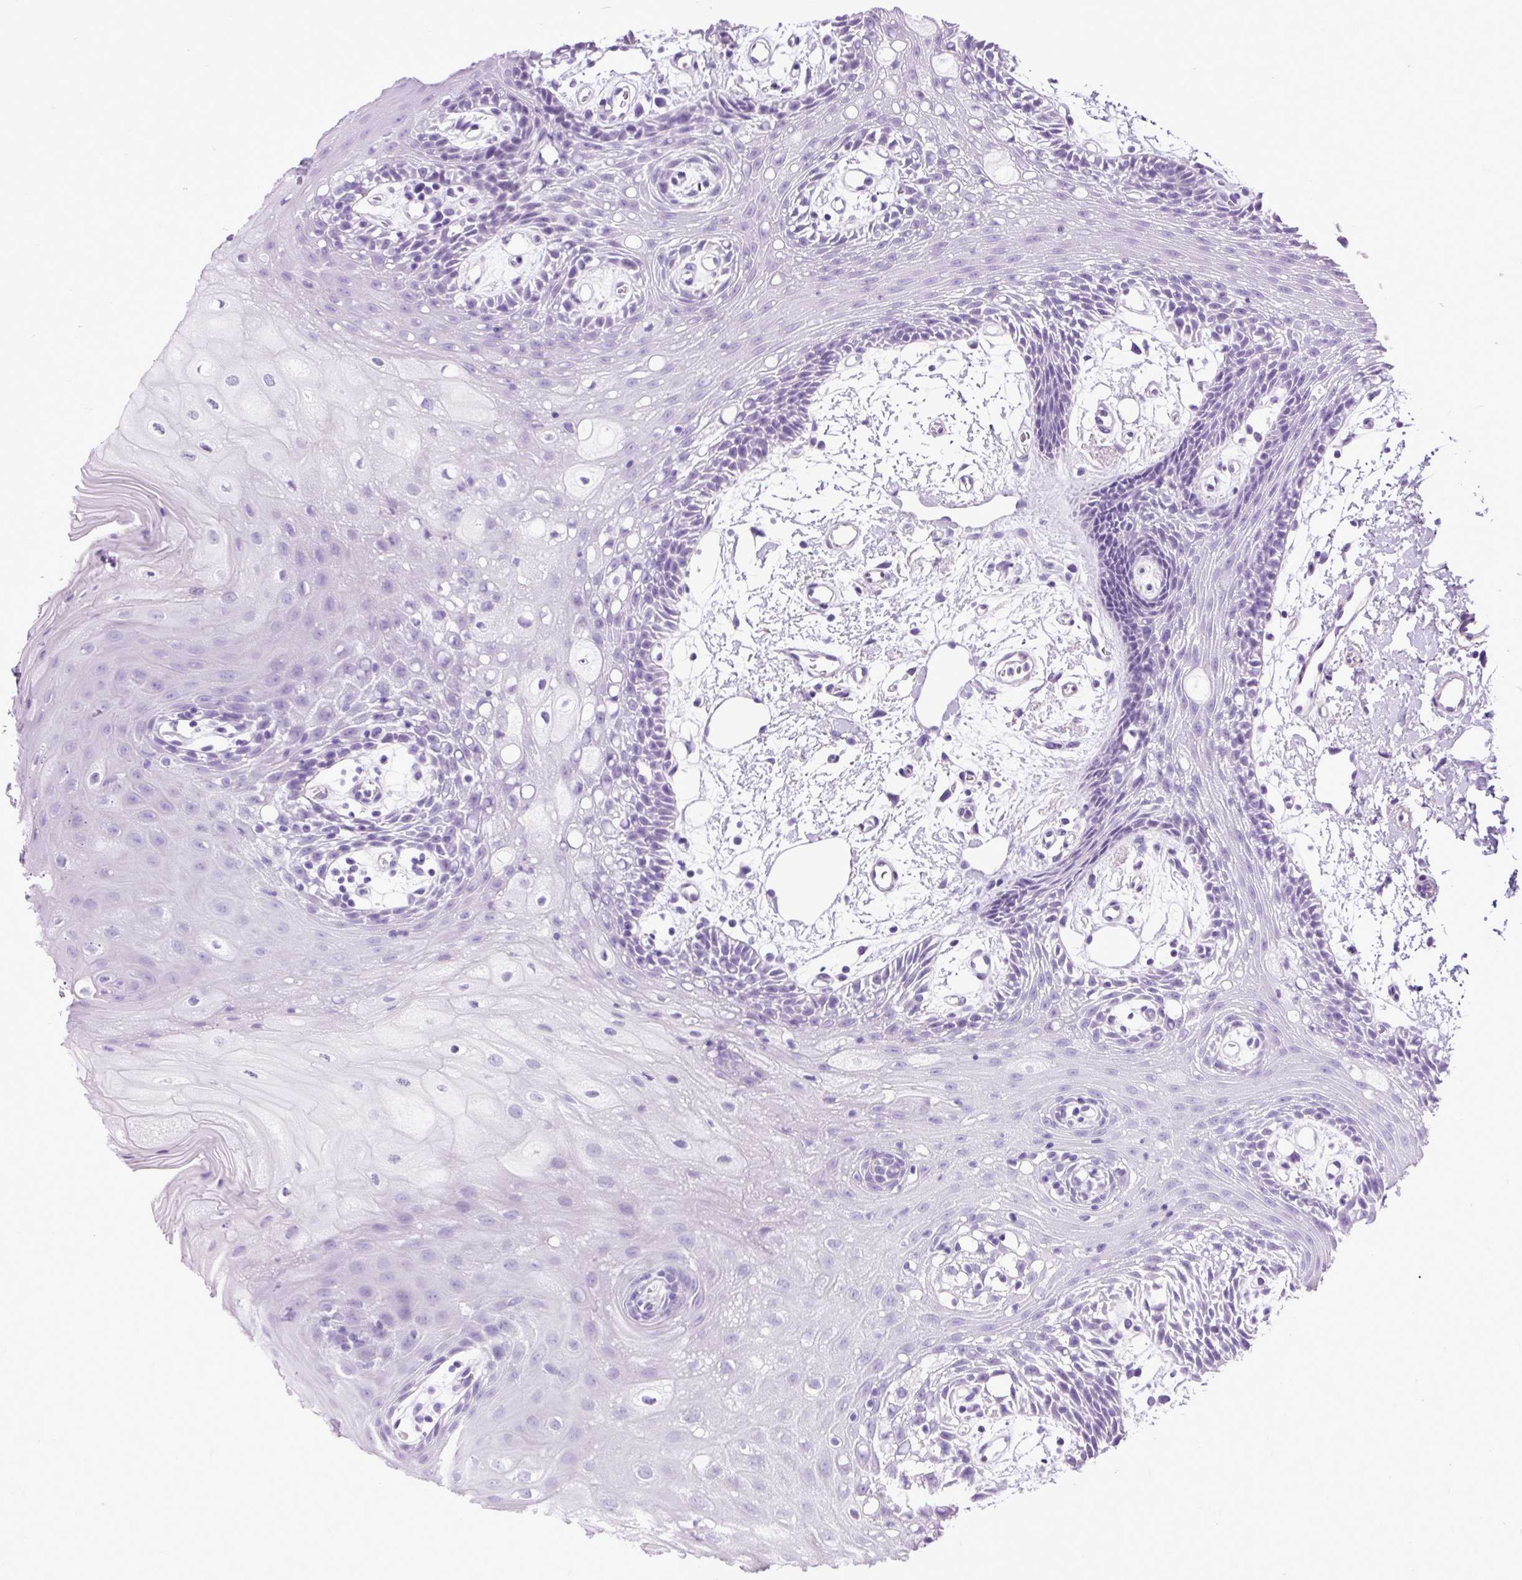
{"staining": {"intensity": "negative", "quantity": "none", "location": "none"}, "tissue": "oral mucosa", "cell_type": "Squamous epithelial cells", "image_type": "normal", "snomed": [{"axis": "morphology", "description": "Normal tissue, NOS"}, {"axis": "topography", "description": "Oral tissue"}], "caption": "Immunohistochemistry image of unremarkable human oral mucosa stained for a protein (brown), which demonstrates no positivity in squamous epithelial cells.", "gene": "DPP6", "patient": {"sex": "female", "age": 59}}